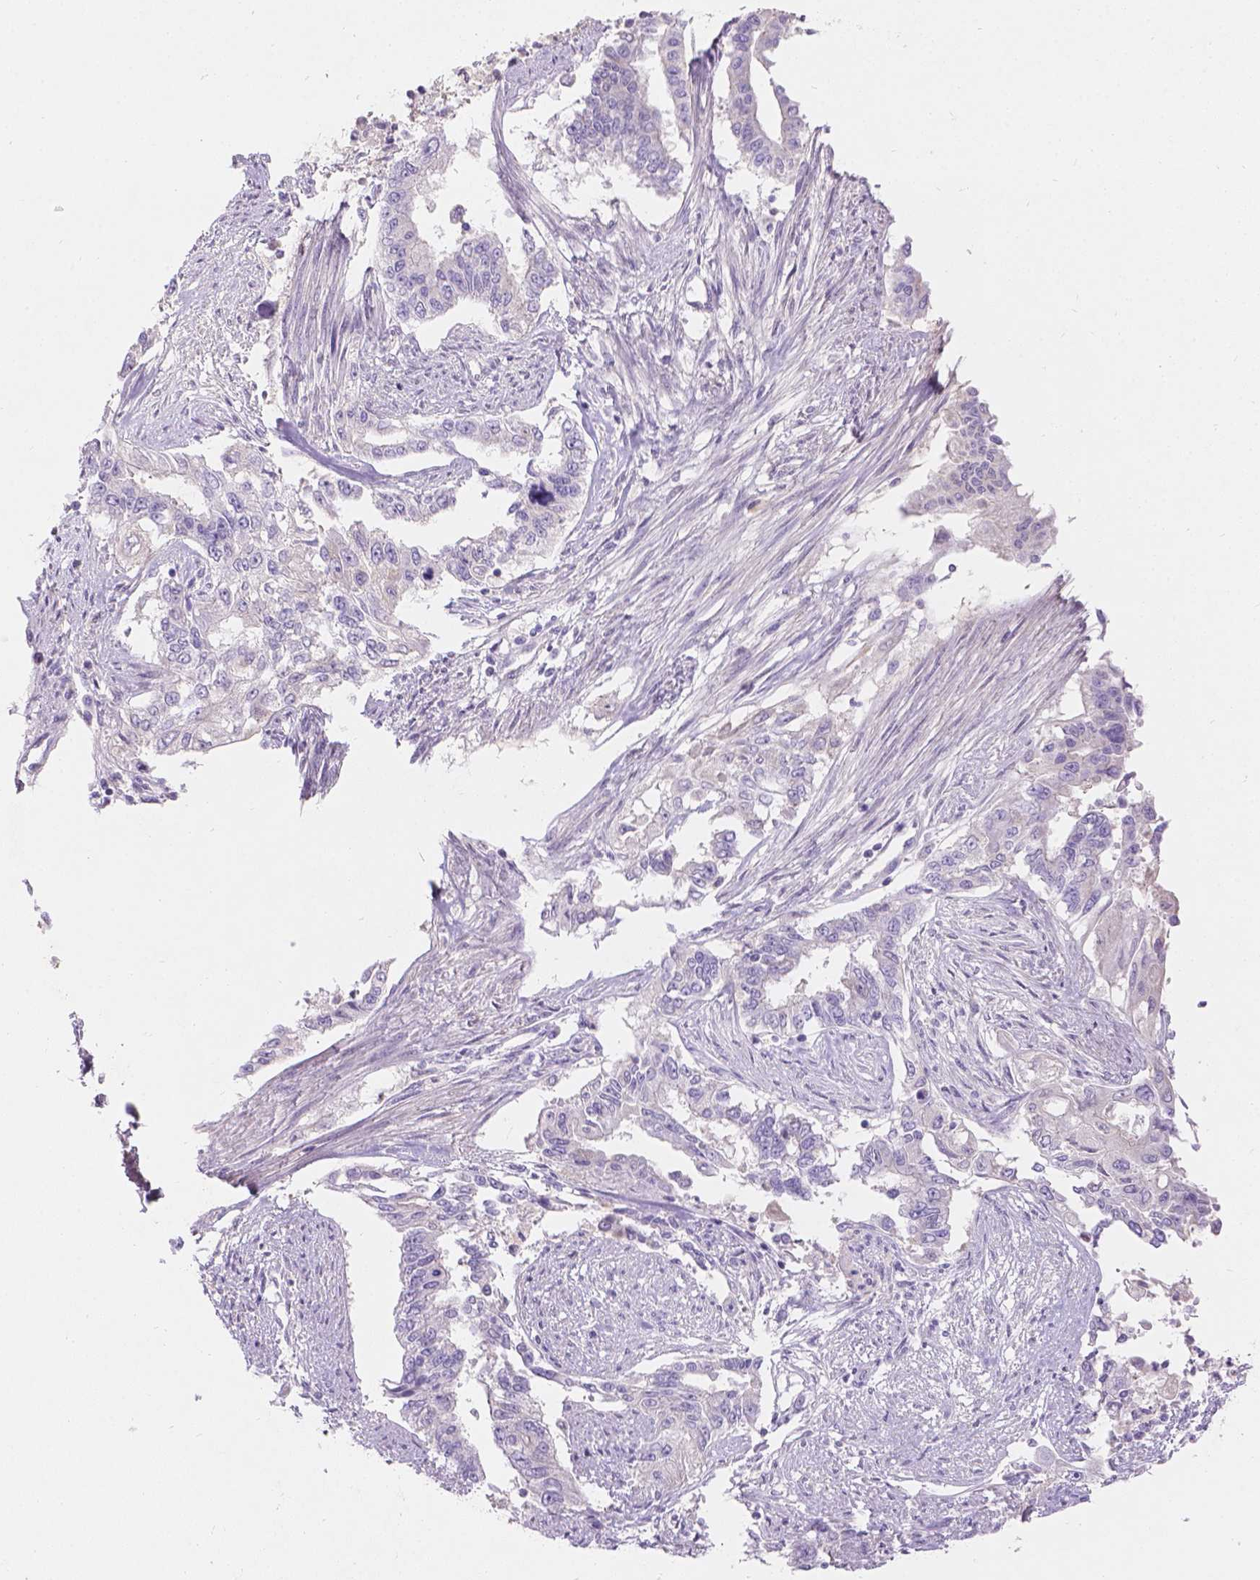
{"staining": {"intensity": "negative", "quantity": "none", "location": "none"}, "tissue": "endometrial cancer", "cell_type": "Tumor cells", "image_type": "cancer", "snomed": [{"axis": "morphology", "description": "Adenocarcinoma, NOS"}, {"axis": "topography", "description": "Uterus"}], "caption": "A micrograph of endometrial adenocarcinoma stained for a protein displays no brown staining in tumor cells.", "gene": "GAL3ST2", "patient": {"sex": "female", "age": 59}}